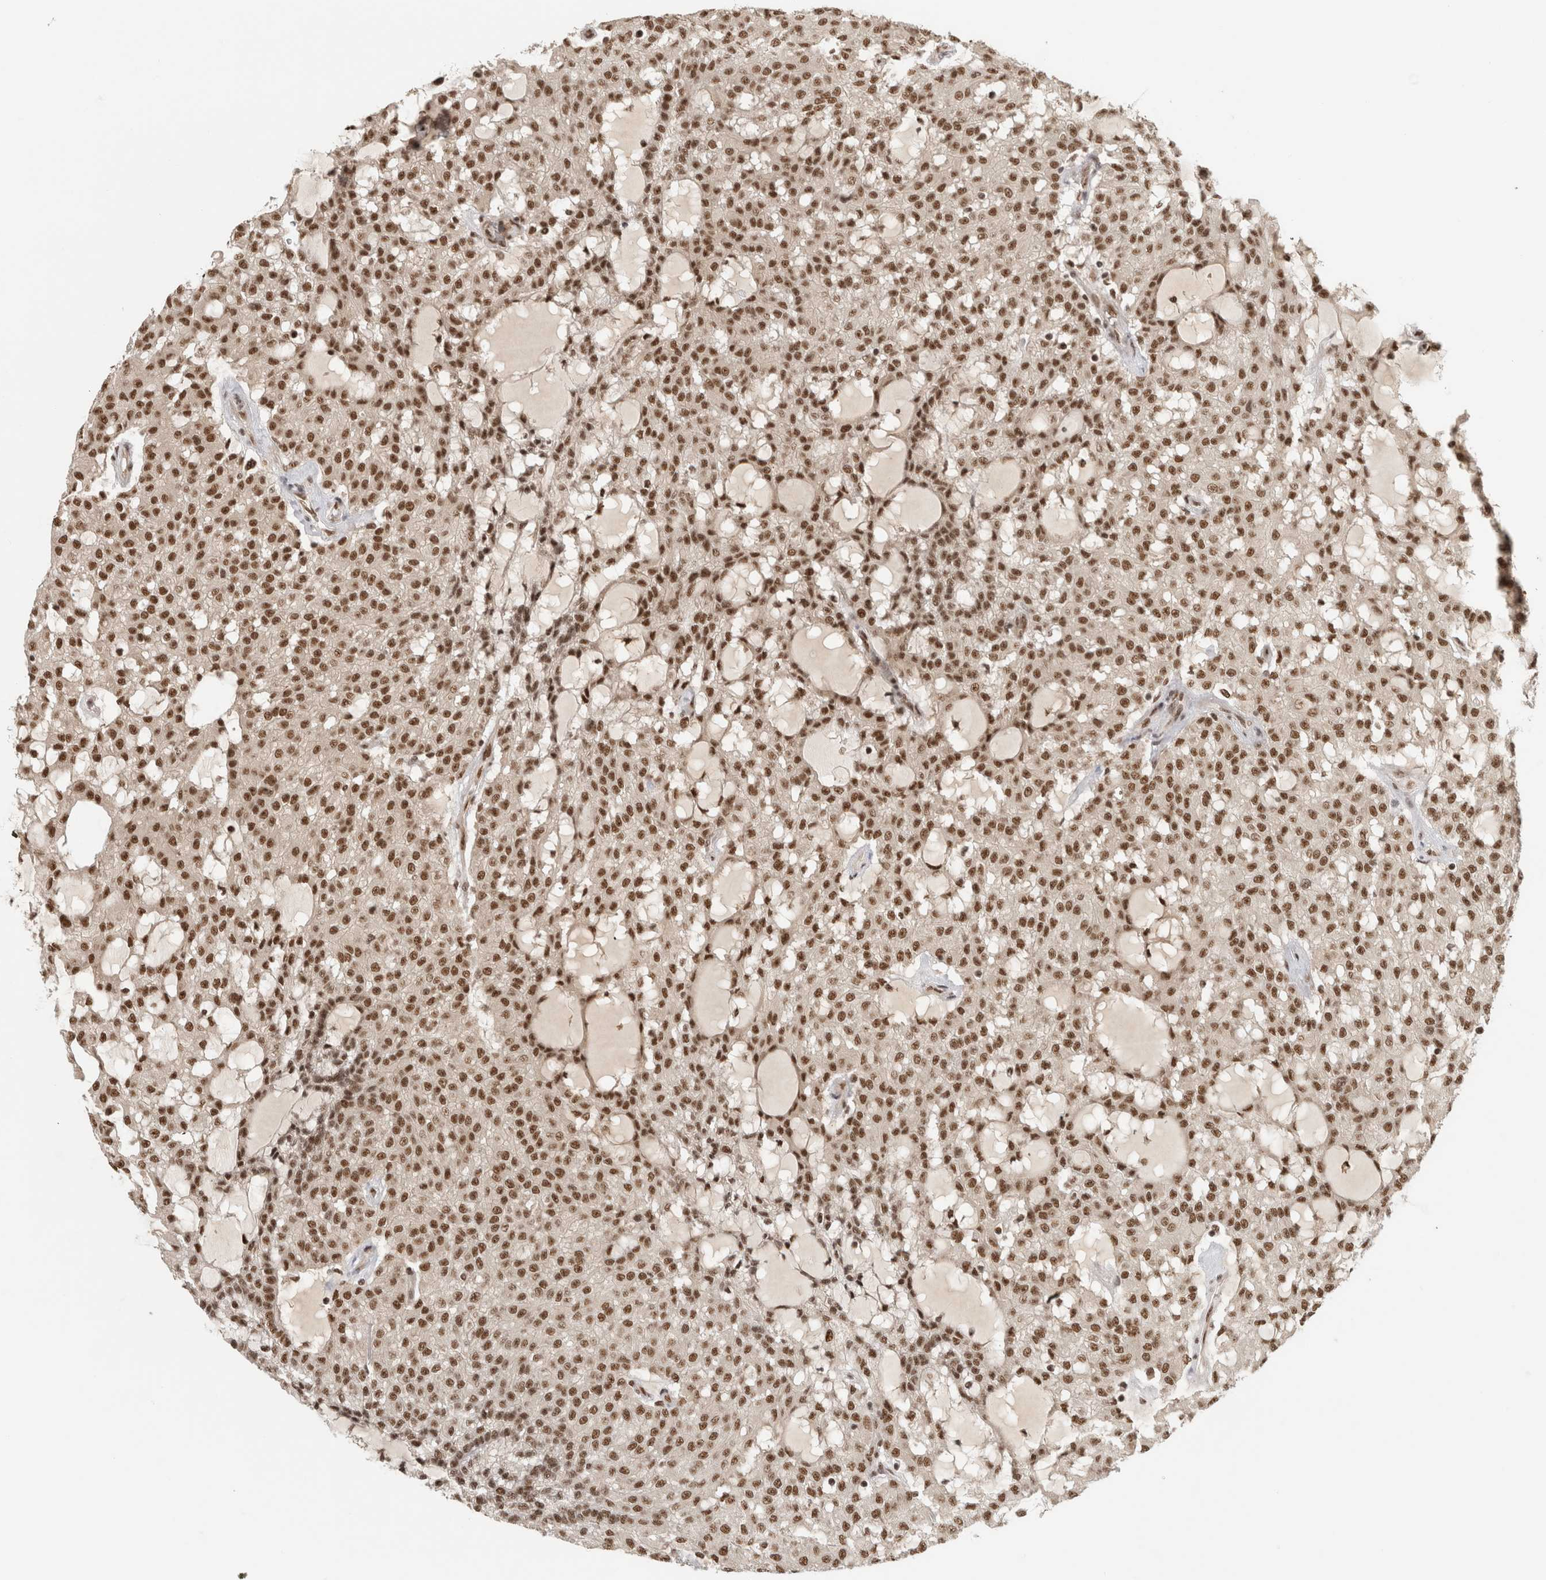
{"staining": {"intensity": "strong", "quantity": ">75%", "location": "nuclear"}, "tissue": "renal cancer", "cell_type": "Tumor cells", "image_type": "cancer", "snomed": [{"axis": "morphology", "description": "Adenocarcinoma, NOS"}, {"axis": "topography", "description": "Kidney"}], "caption": "A brown stain shows strong nuclear expression of a protein in adenocarcinoma (renal) tumor cells.", "gene": "EBNA1BP2", "patient": {"sex": "male", "age": 63}}